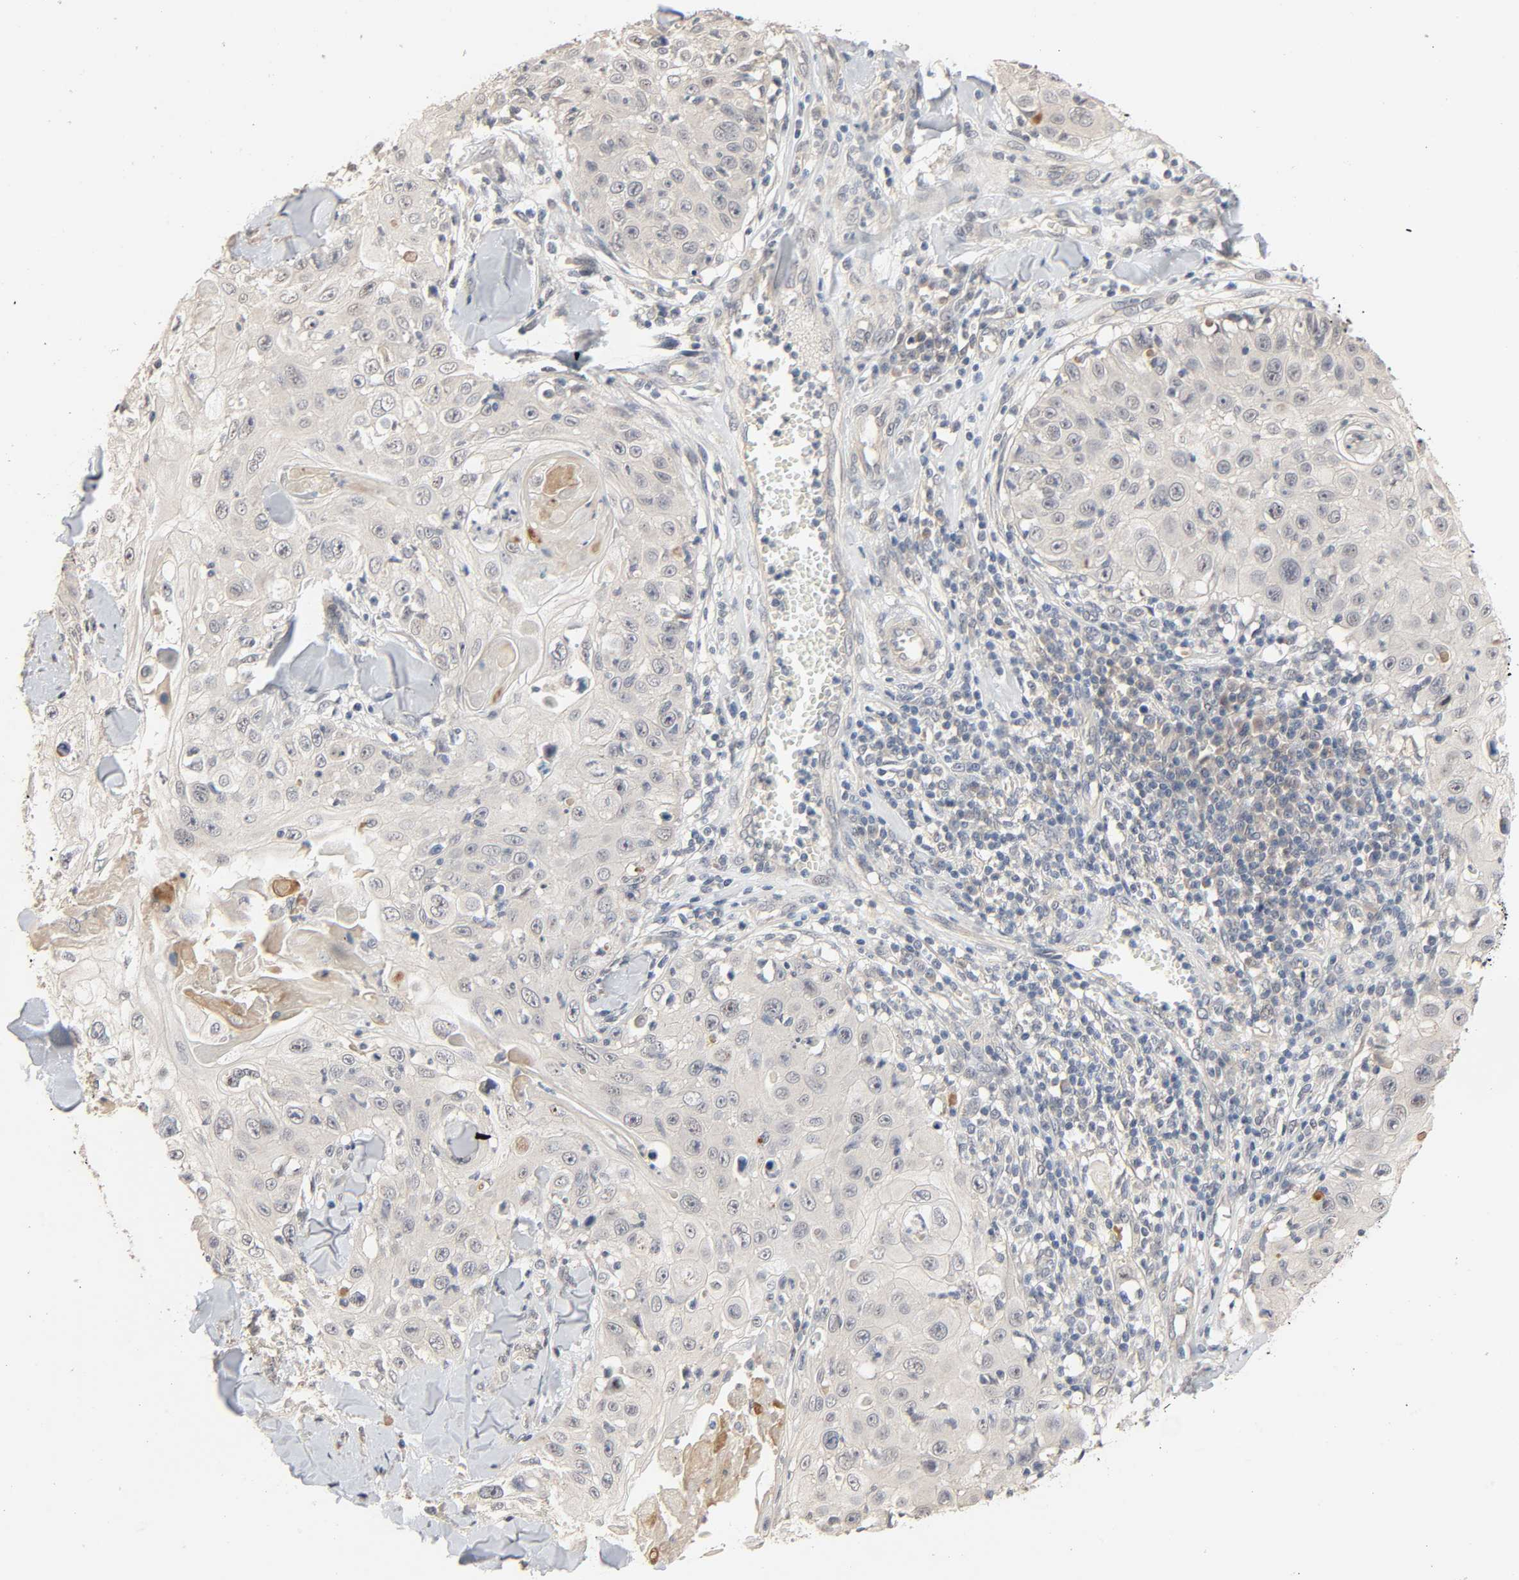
{"staining": {"intensity": "negative", "quantity": "none", "location": "none"}, "tissue": "skin cancer", "cell_type": "Tumor cells", "image_type": "cancer", "snomed": [{"axis": "morphology", "description": "Squamous cell carcinoma, NOS"}, {"axis": "topography", "description": "Skin"}], "caption": "IHC histopathology image of neoplastic tissue: human skin cancer stained with DAB demonstrates no significant protein positivity in tumor cells.", "gene": "MAGEA8", "patient": {"sex": "male", "age": 86}}